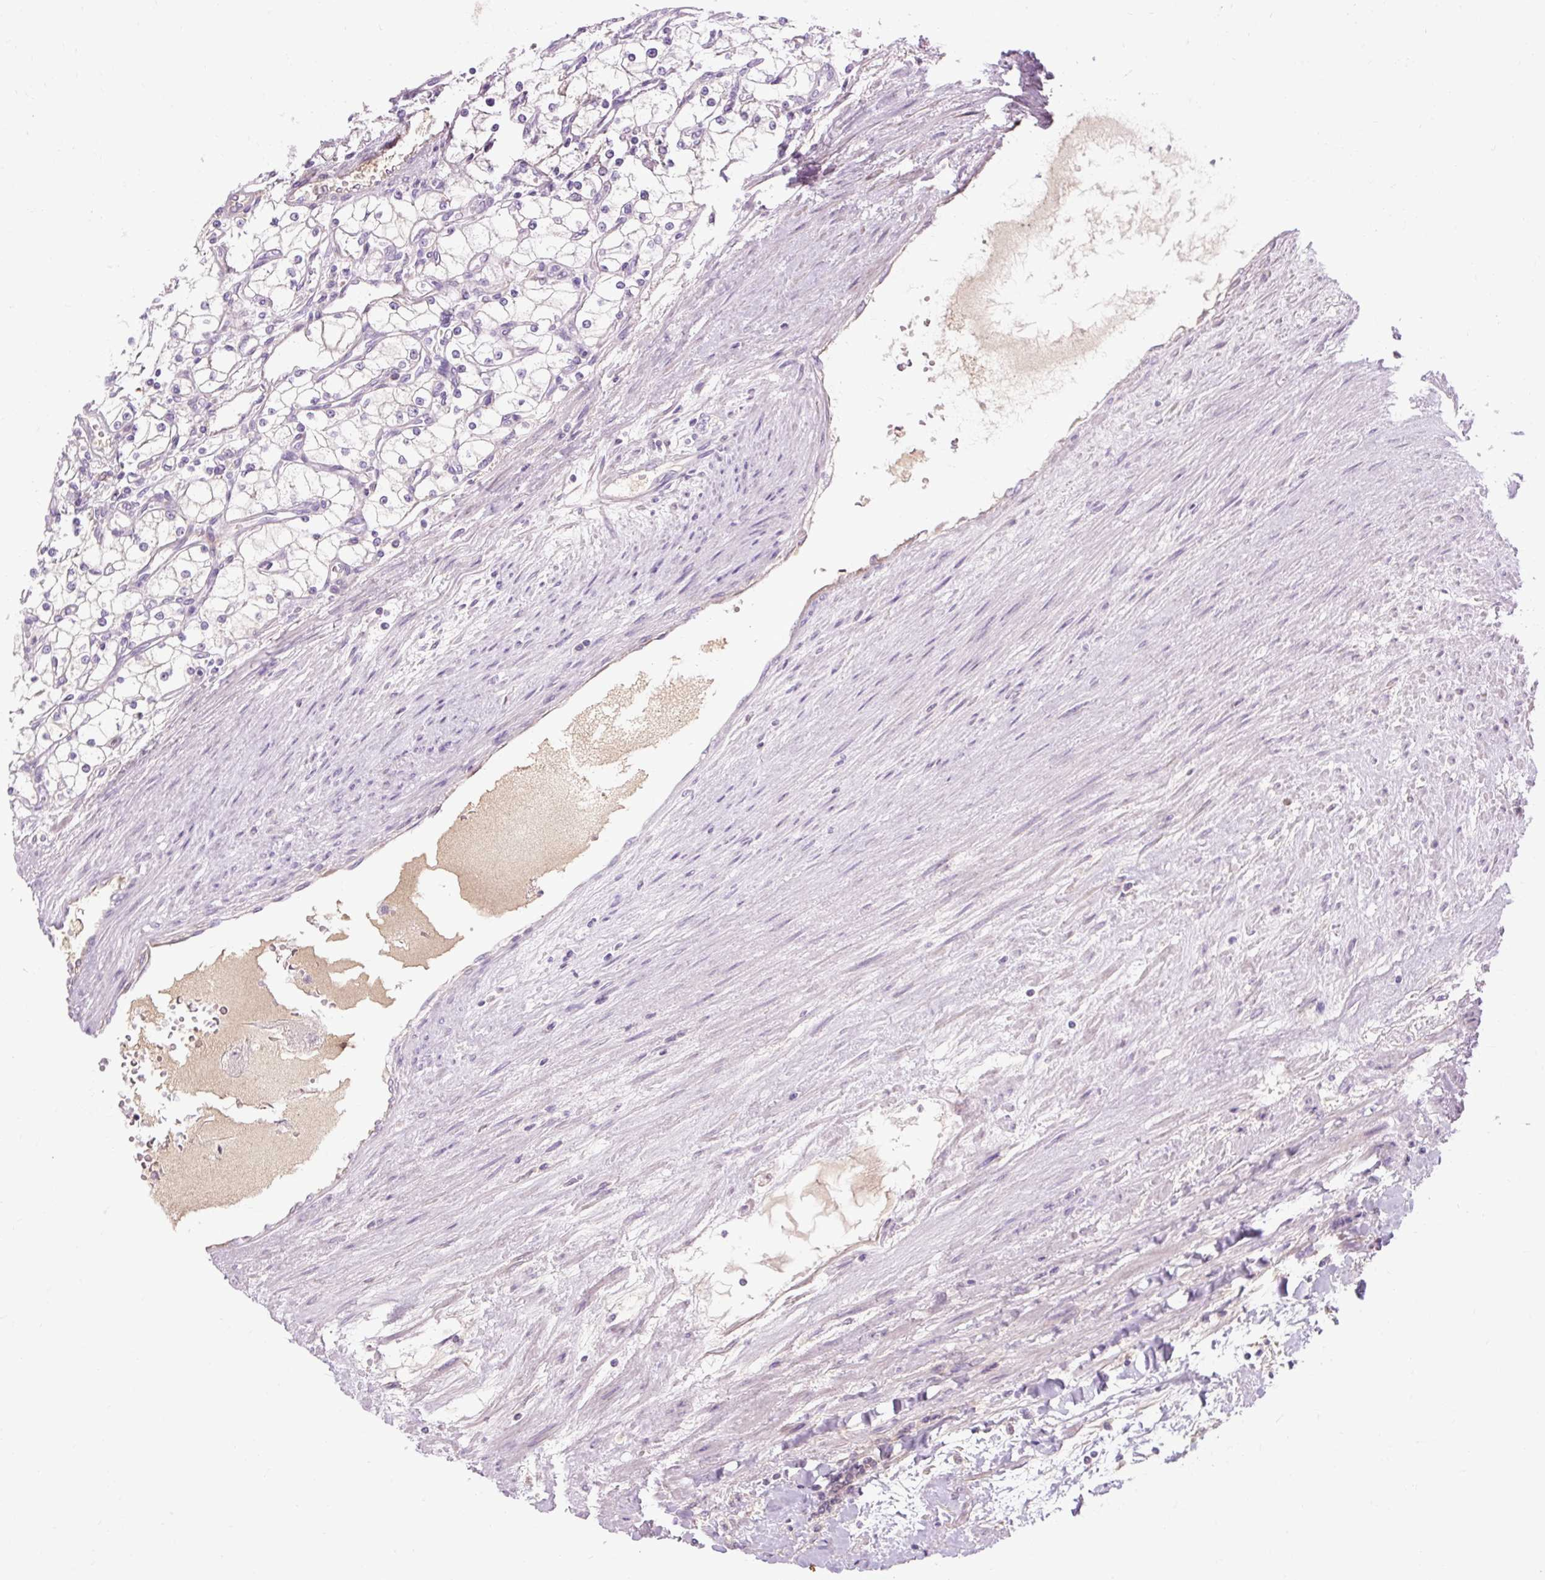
{"staining": {"intensity": "negative", "quantity": "none", "location": "none"}, "tissue": "renal cancer", "cell_type": "Tumor cells", "image_type": "cancer", "snomed": [{"axis": "morphology", "description": "Adenocarcinoma, NOS"}, {"axis": "topography", "description": "Kidney"}], "caption": "This image is of adenocarcinoma (renal) stained with IHC to label a protein in brown with the nuclei are counter-stained blue. There is no staining in tumor cells.", "gene": "ARRDC2", "patient": {"sex": "male", "age": 80}}